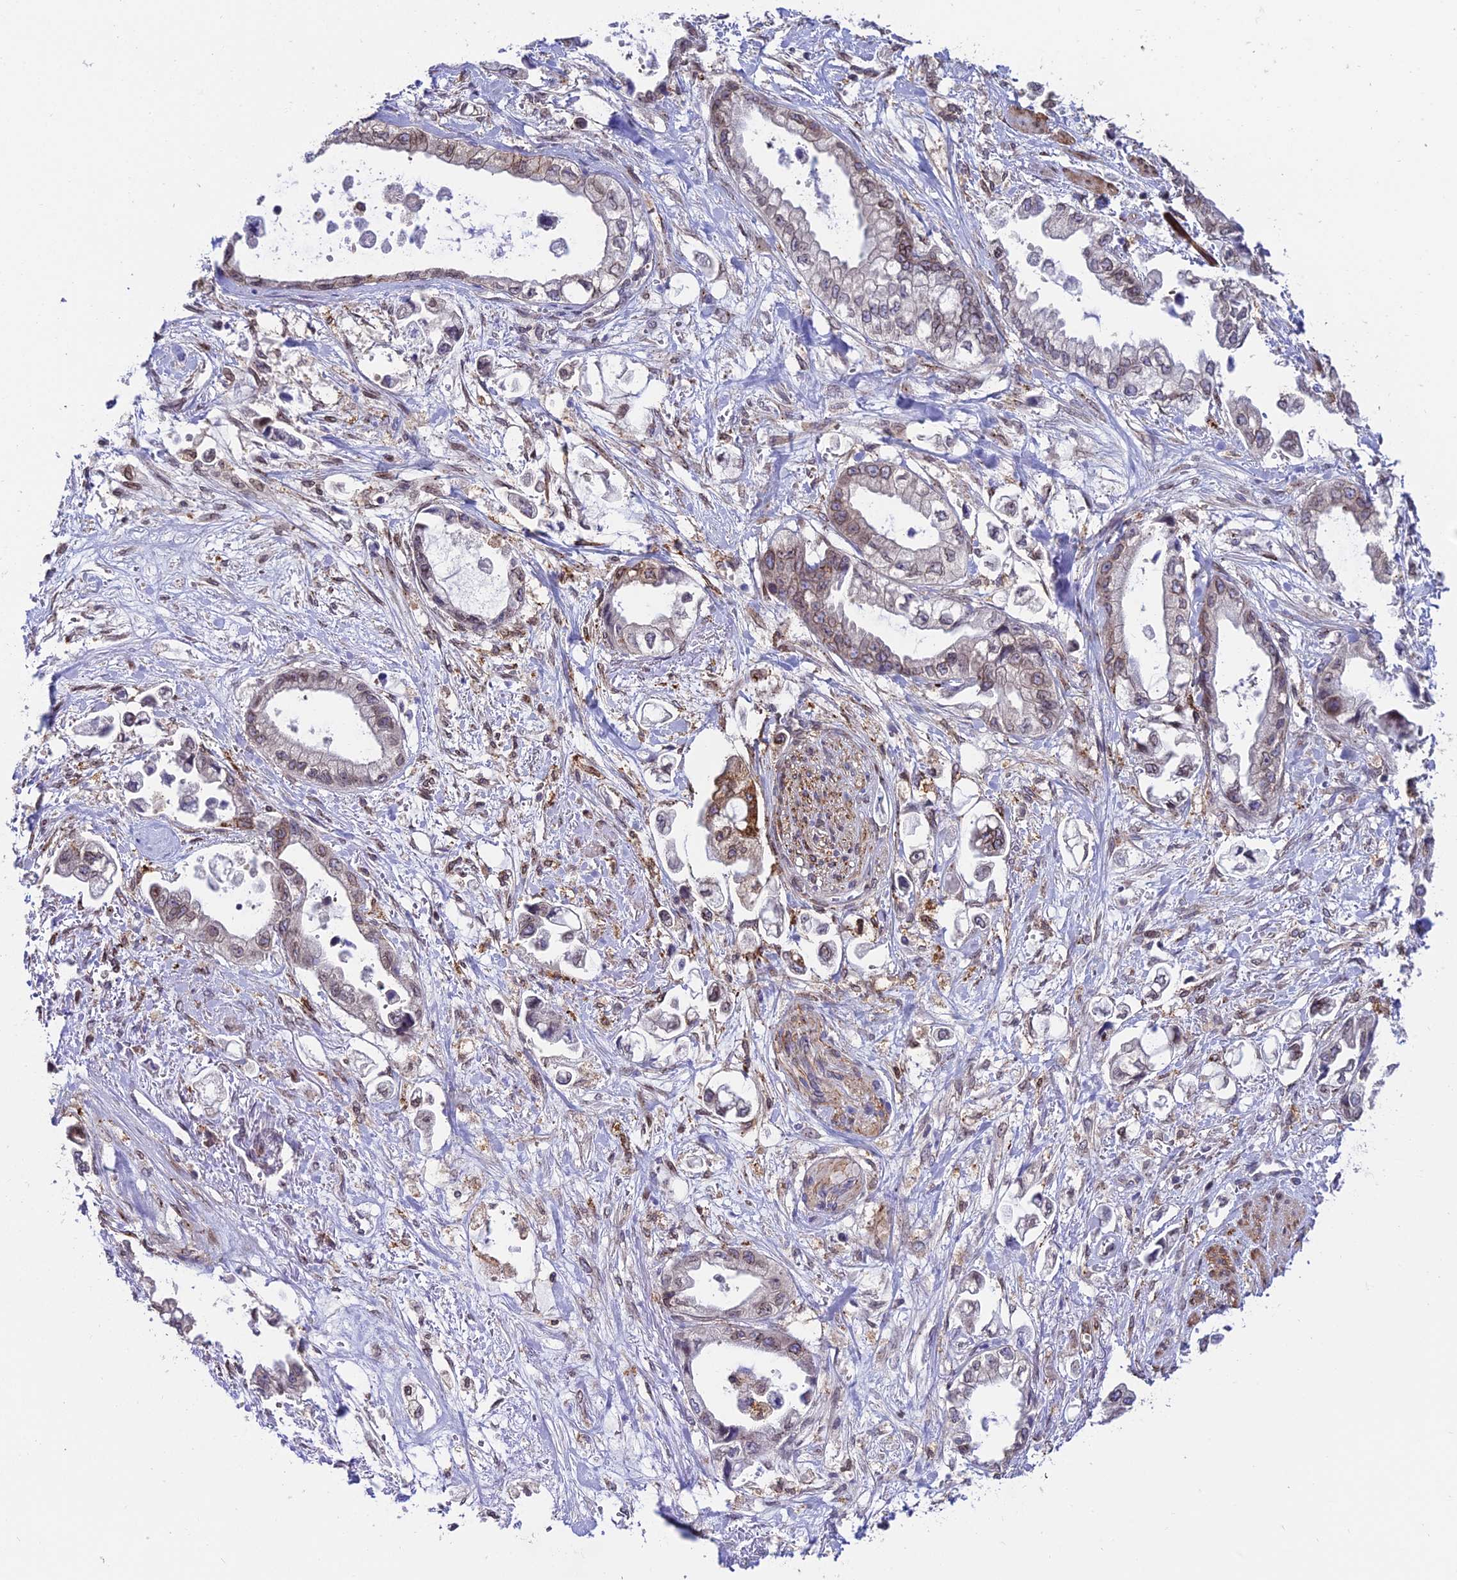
{"staining": {"intensity": "weak", "quantity": "25%-75%", "location": "cytoplasmic/membranous,nuclear"}, "tissue": "stomach cancer", "cell_type": "Tumor cells", "image_type": "cancer", "snomed": [{"axis": "morphology", "description": "Adenocarcinoma, NOS"}, {"axis": "topography", "description": "Stomach"}], "caption": "Stomach adenocarcinoma stained for a protein (brown) exhibits weak cytoplasmic/membranous and nuclear positive staining in approximately 25%-75% of tumor cells.", "gene": "DDX19A", "patient": {"sex": "male", "age": 62}}